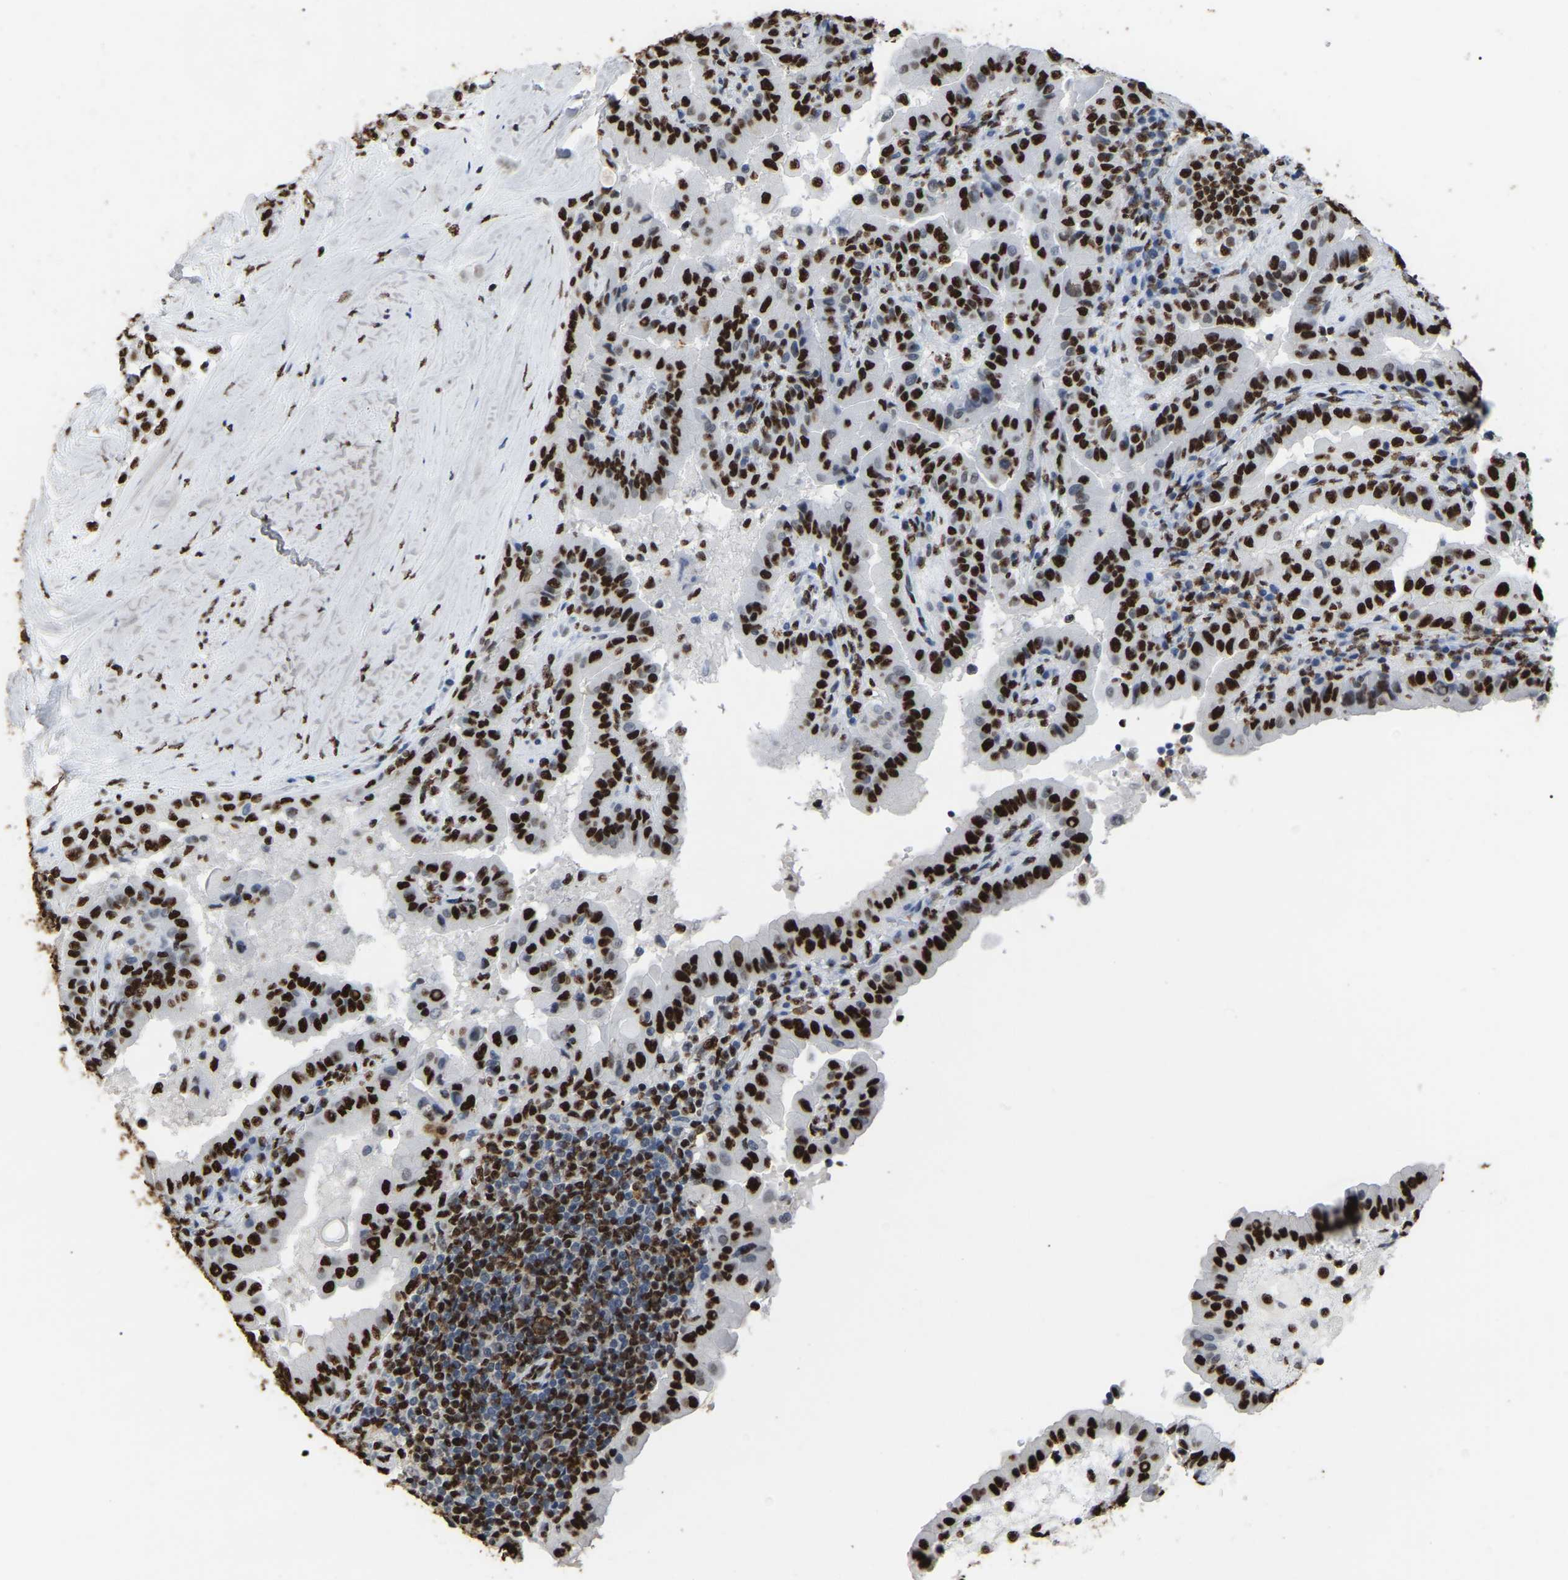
{"staining": {"intensity": "strong", "quantity": ">75%", "location": "nuclear"}, "tissue": "thyroid cancer", "cell_type": "Tumor cells", "image_type": "cancer", "snomed": [{"axis": "morphology", "description": "Papillary adenocarcinoma, NOS"}, {"axis": "topography", "description": "Thyroid gland"}], "caption": "Papillary adenocarcinoma (thyroid) tissue demonstrates strong nuclear expression in about >75% of tumor cells", "gene": "RBL2", "patient": {"sex": "male", "age": 33}}